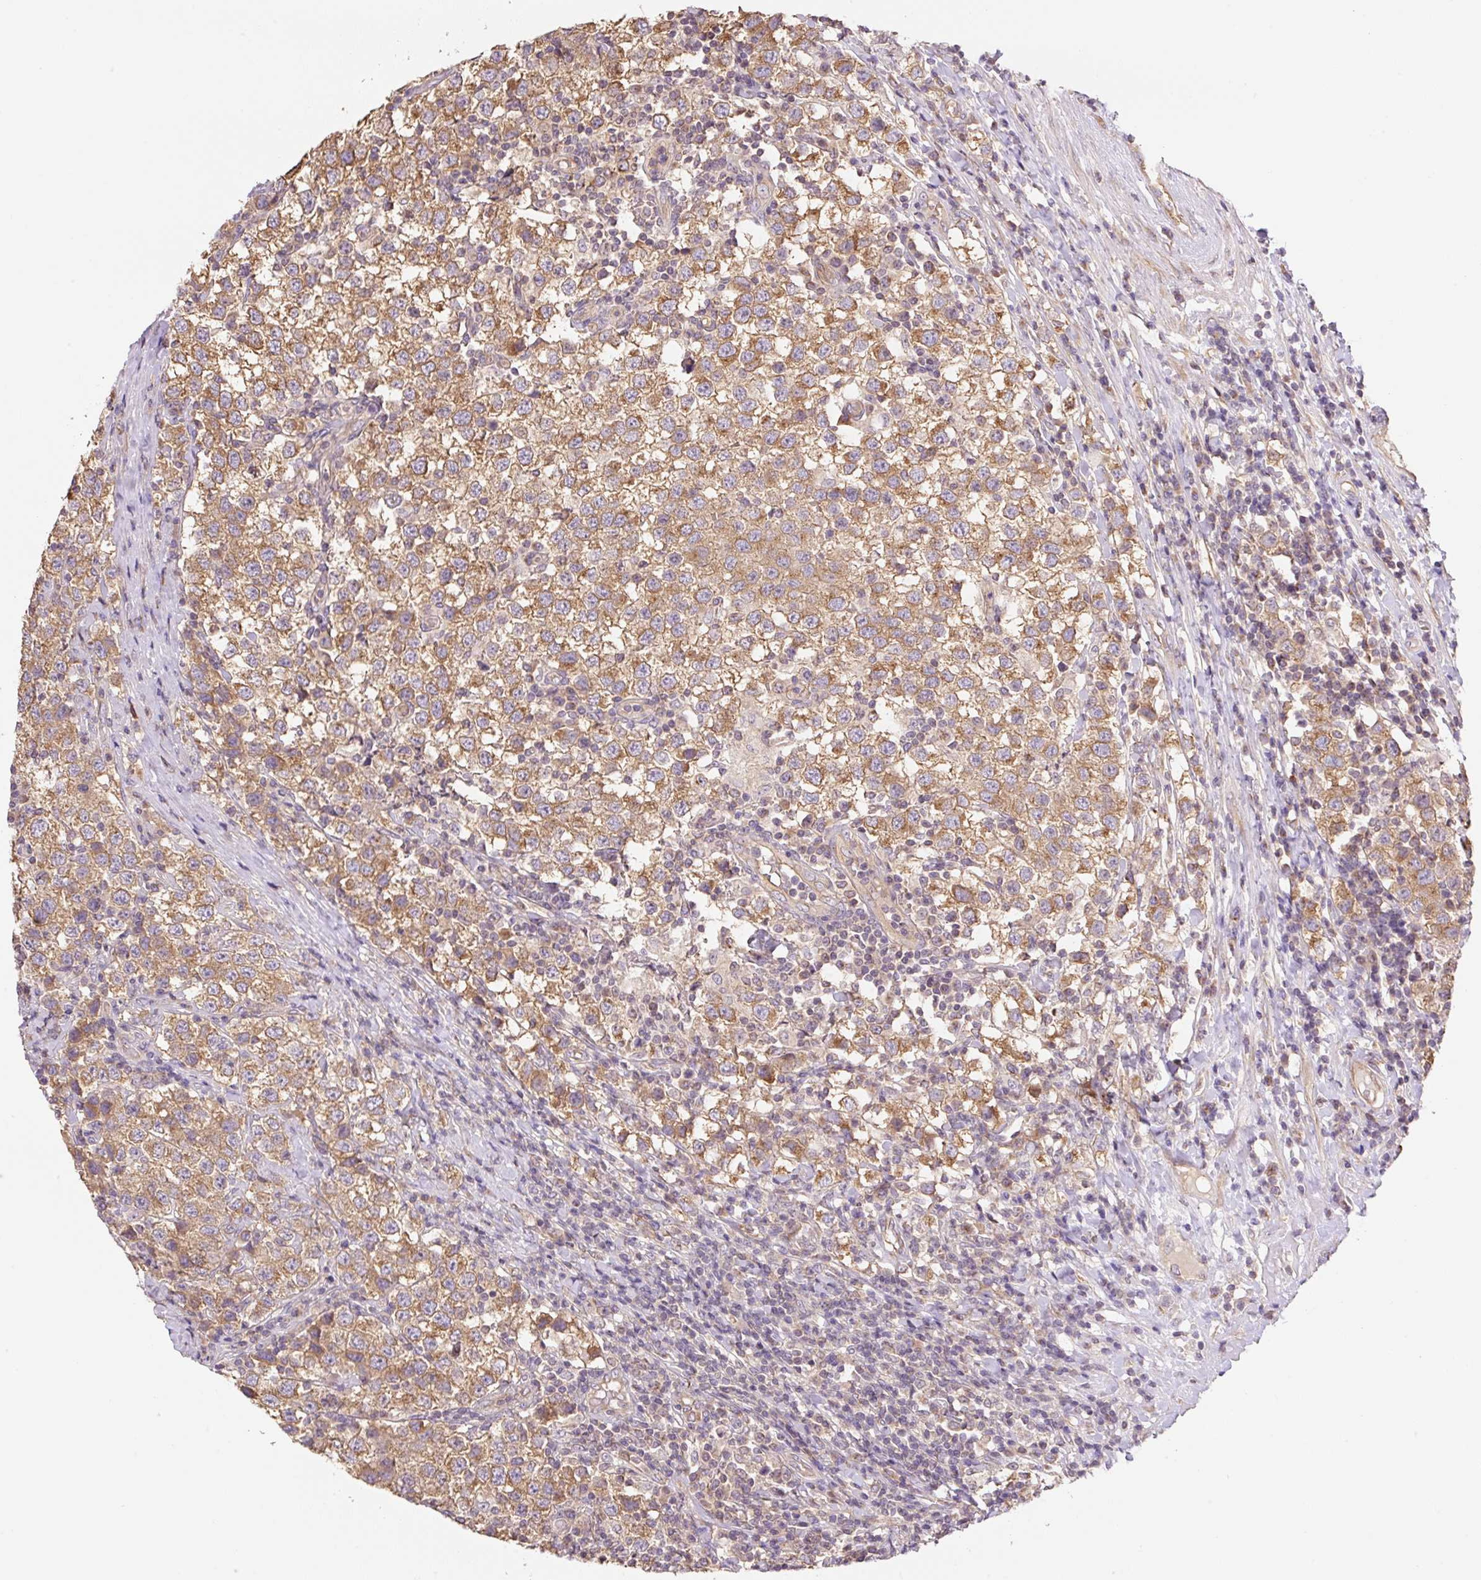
{"staining": {"intensity": "moderate", "quantity": ">75%", "location": "cytoplasmic/membranous"}, "tissue": "testis cancer", "cell_type": "Tumor cells", "image_type": "cancer", "snomed": [{"axis": "morphology", "description": "Seminoma, NOS"}, {"axis": "topography", "description": "Testis"}], "caption": "Protein expression by immunohistochemistry displays moderate cytoplasmic/membranous staining in about >75% of tumor cells in seminoma (testis). The staining was performed using DAB to visualize the protein expression in brown, while the nuclei were stained in blue with hematoxylin (Magnification: 20x).", "gene": "COX8A", "patient": {"sex": "male", "age": 34}}